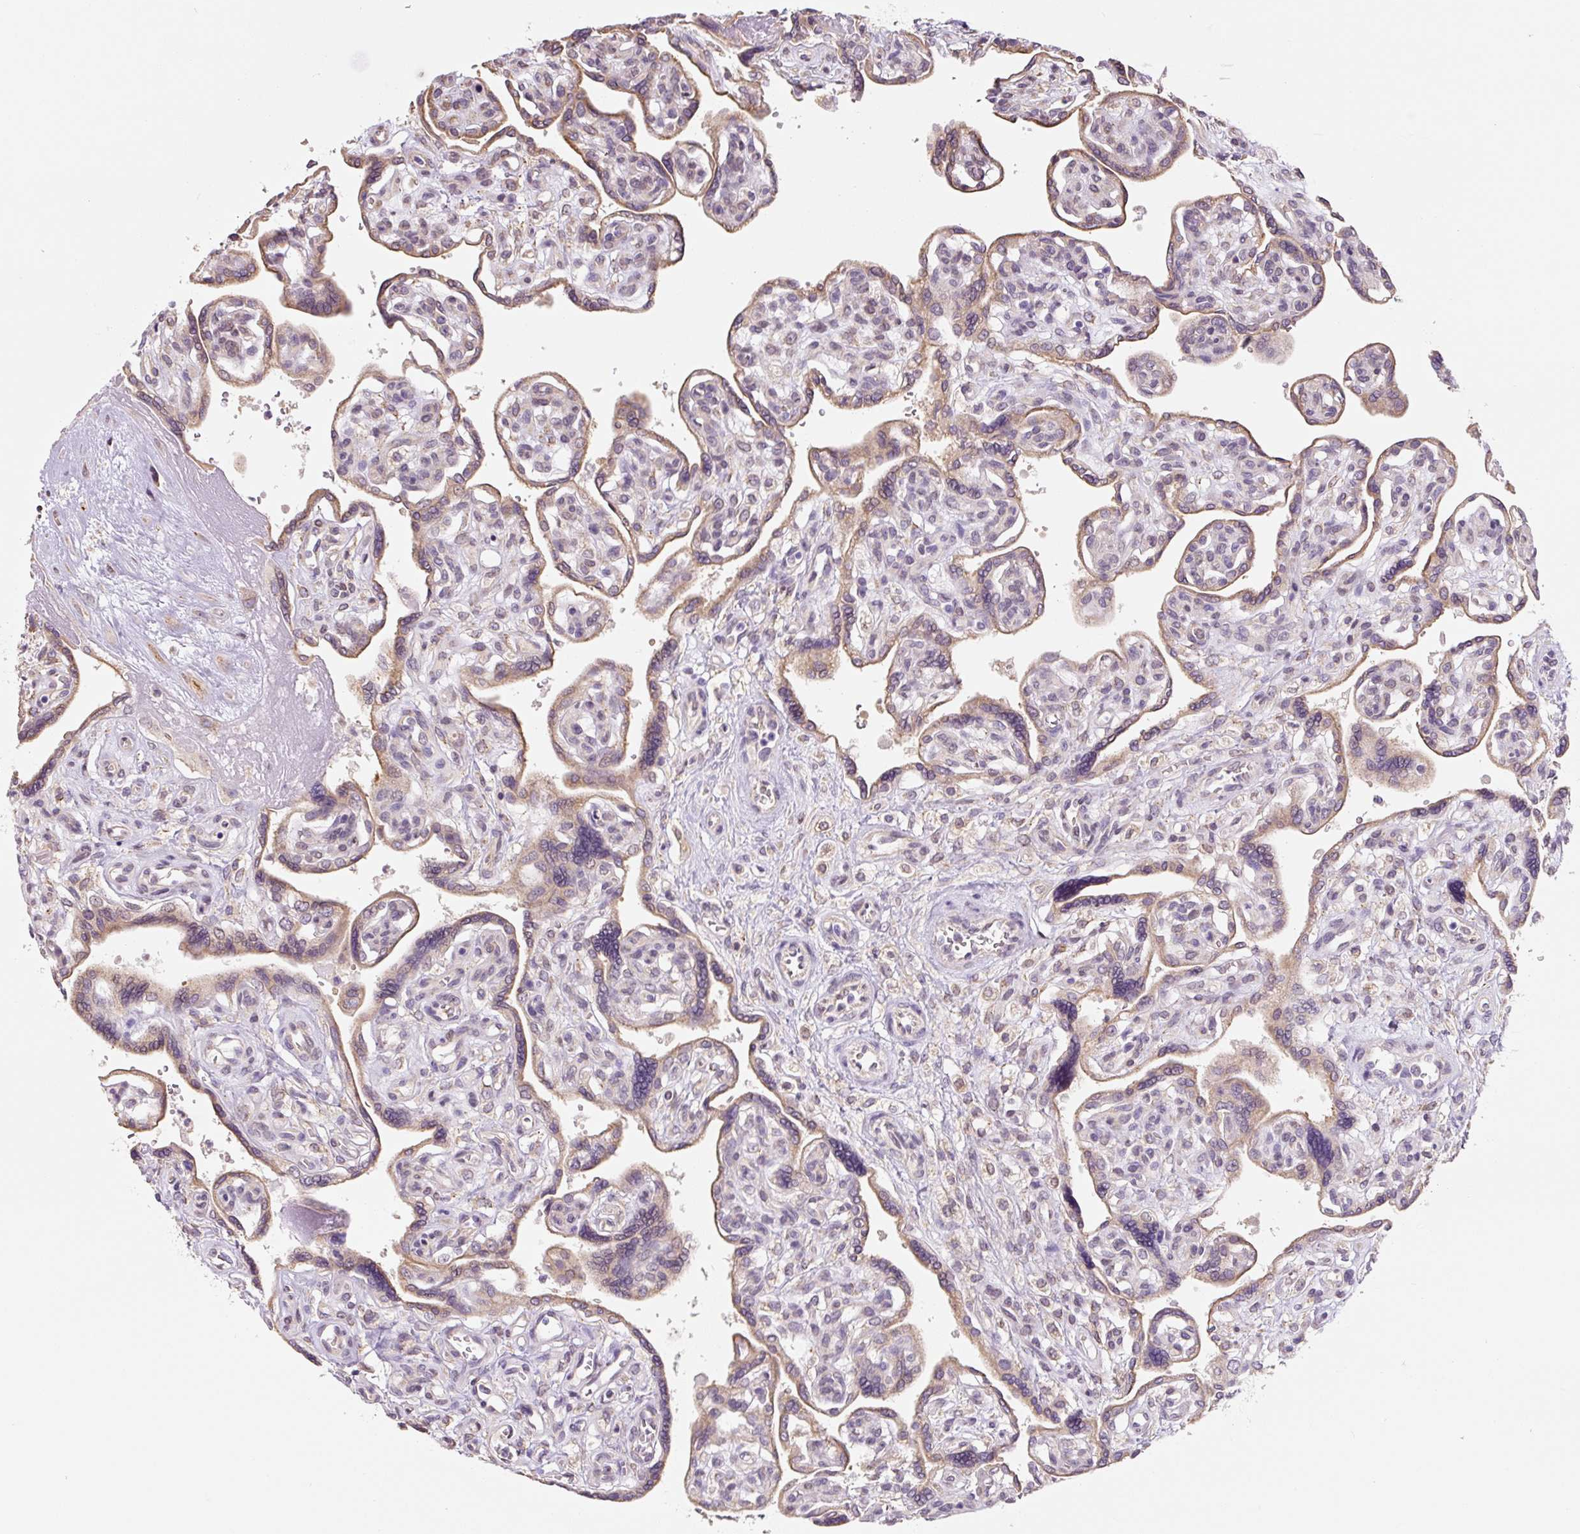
{"staining": {"intensity": "moderate", "quantity": "25%-75%", "location": "cytoplasmic/membranous"}, "tissue": "placenta", "cell_type": "Trophoblastic cells", "image_type": "normal", "snomed": [{"axis": "morphology", "description": "Normal tissue, NOS"}, {"axis": "topography", "description": "Placenta"}], "caption": "High-magnification brightfield microscopy of normal placenta stained with DAB (3,3'-diaminobenzidine) (brown) and counterstained with hematoxylin (blue). trophoblastic cells exhibit moderate cytoplasmic/membranous expression is present in approximately25%-75% of cells.", "gene": "ASRGL1", "patient": {"sex": "female", "age": 39}}